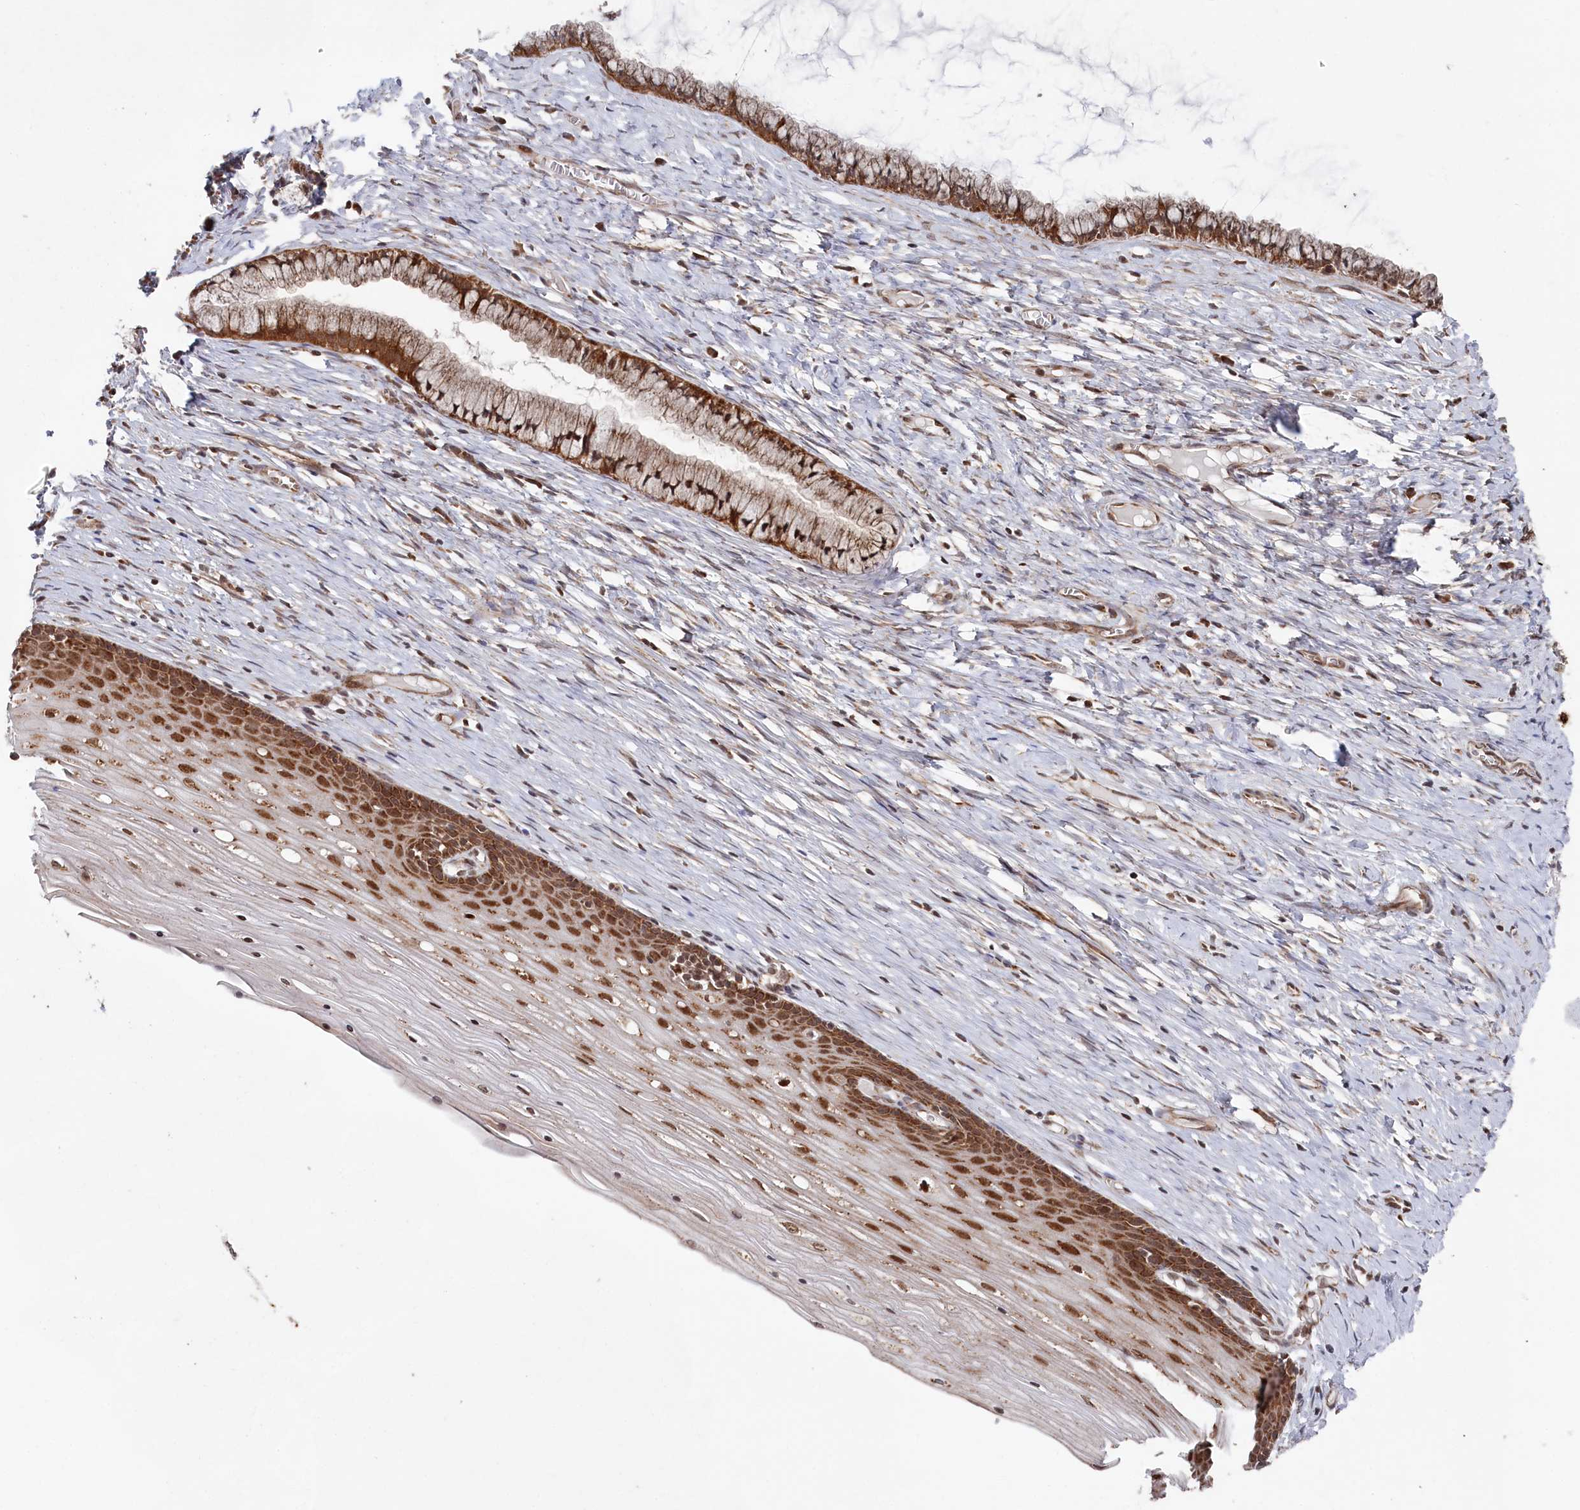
{"staining": {"intensity": "moderate", "quantity": ">75%", "location": "cytoplasmic/membranous"}, "tissue": "cervix", "cell_type": "Glandular cells", "image_type": "normal", "snomed": [{"axis": "morphology", "description": "Normal tissue, NOS"}, {"axis": "topography", "description": "Cervix"}], "caption": "Immunohistochemical staining of benign cervix reveals medium levels of moderate cytoplasmic/membranous positivity in about >75% of glandular cells.", "gene": "WAPL", "patient": {"sex": "female", "age": 42}}